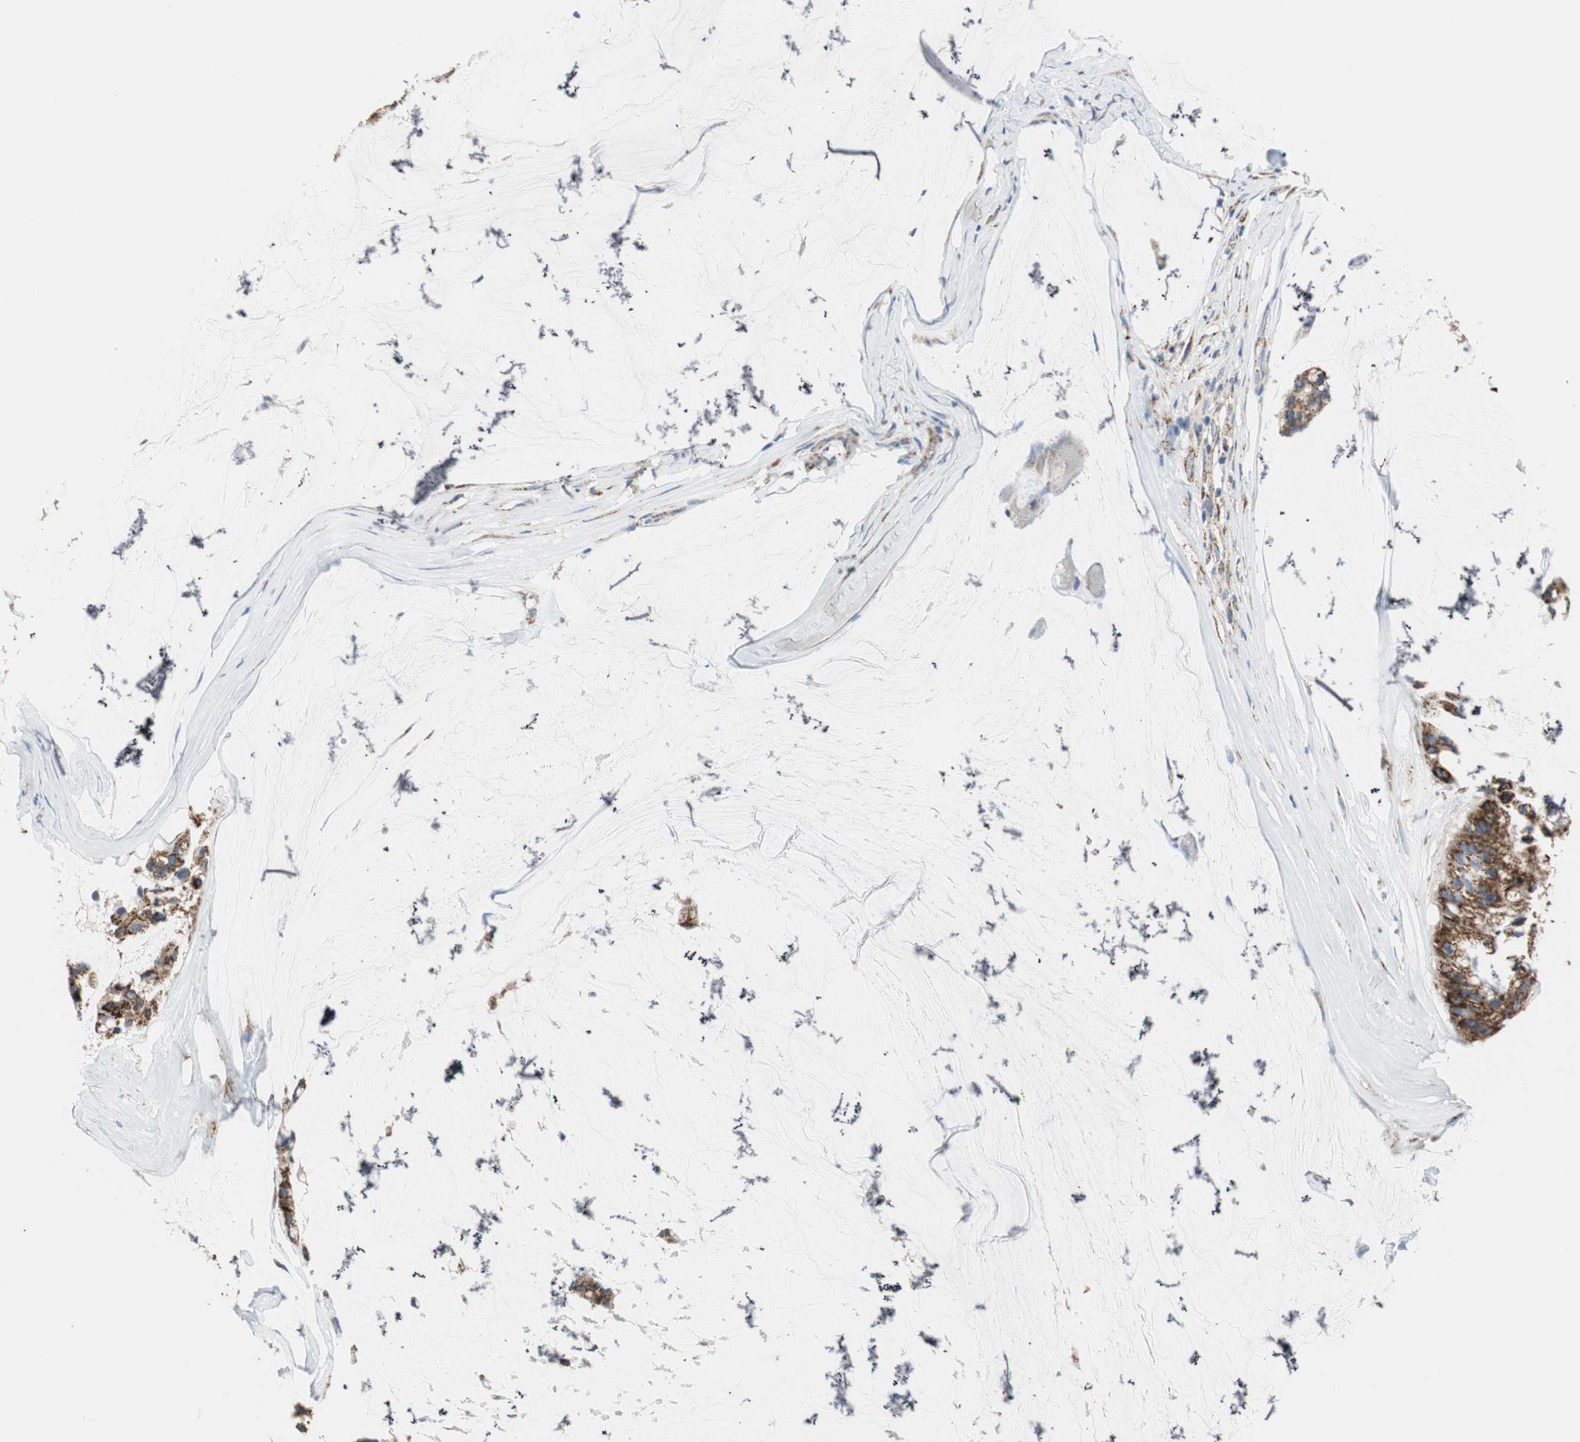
{"staining": {"intensity": "strong", "quantity": ">75%", "location": "cytoplasmic/membranous"}, "tissue": "ovarian cancer", "cell_type": "Tumor cells", "image_type": "cancer", "snomed": [{"axis": "morphology", "description": "Cystadenocarcinoma, mucinous, NOS"}, {"axis": "topography", "description": "Ovary"}], "caption": "IHC image of neoplastic tissue: ovarian mucinous cystadenocarcinoma stained using IHC shows high levels of strong protein expression localized specifically in the cytoplasmic/membranous of tumor cells, appearing as a cytoplasmic/membranous brown color.", "gene": "TST", "patient": {"sex": "female", "age": 39}}